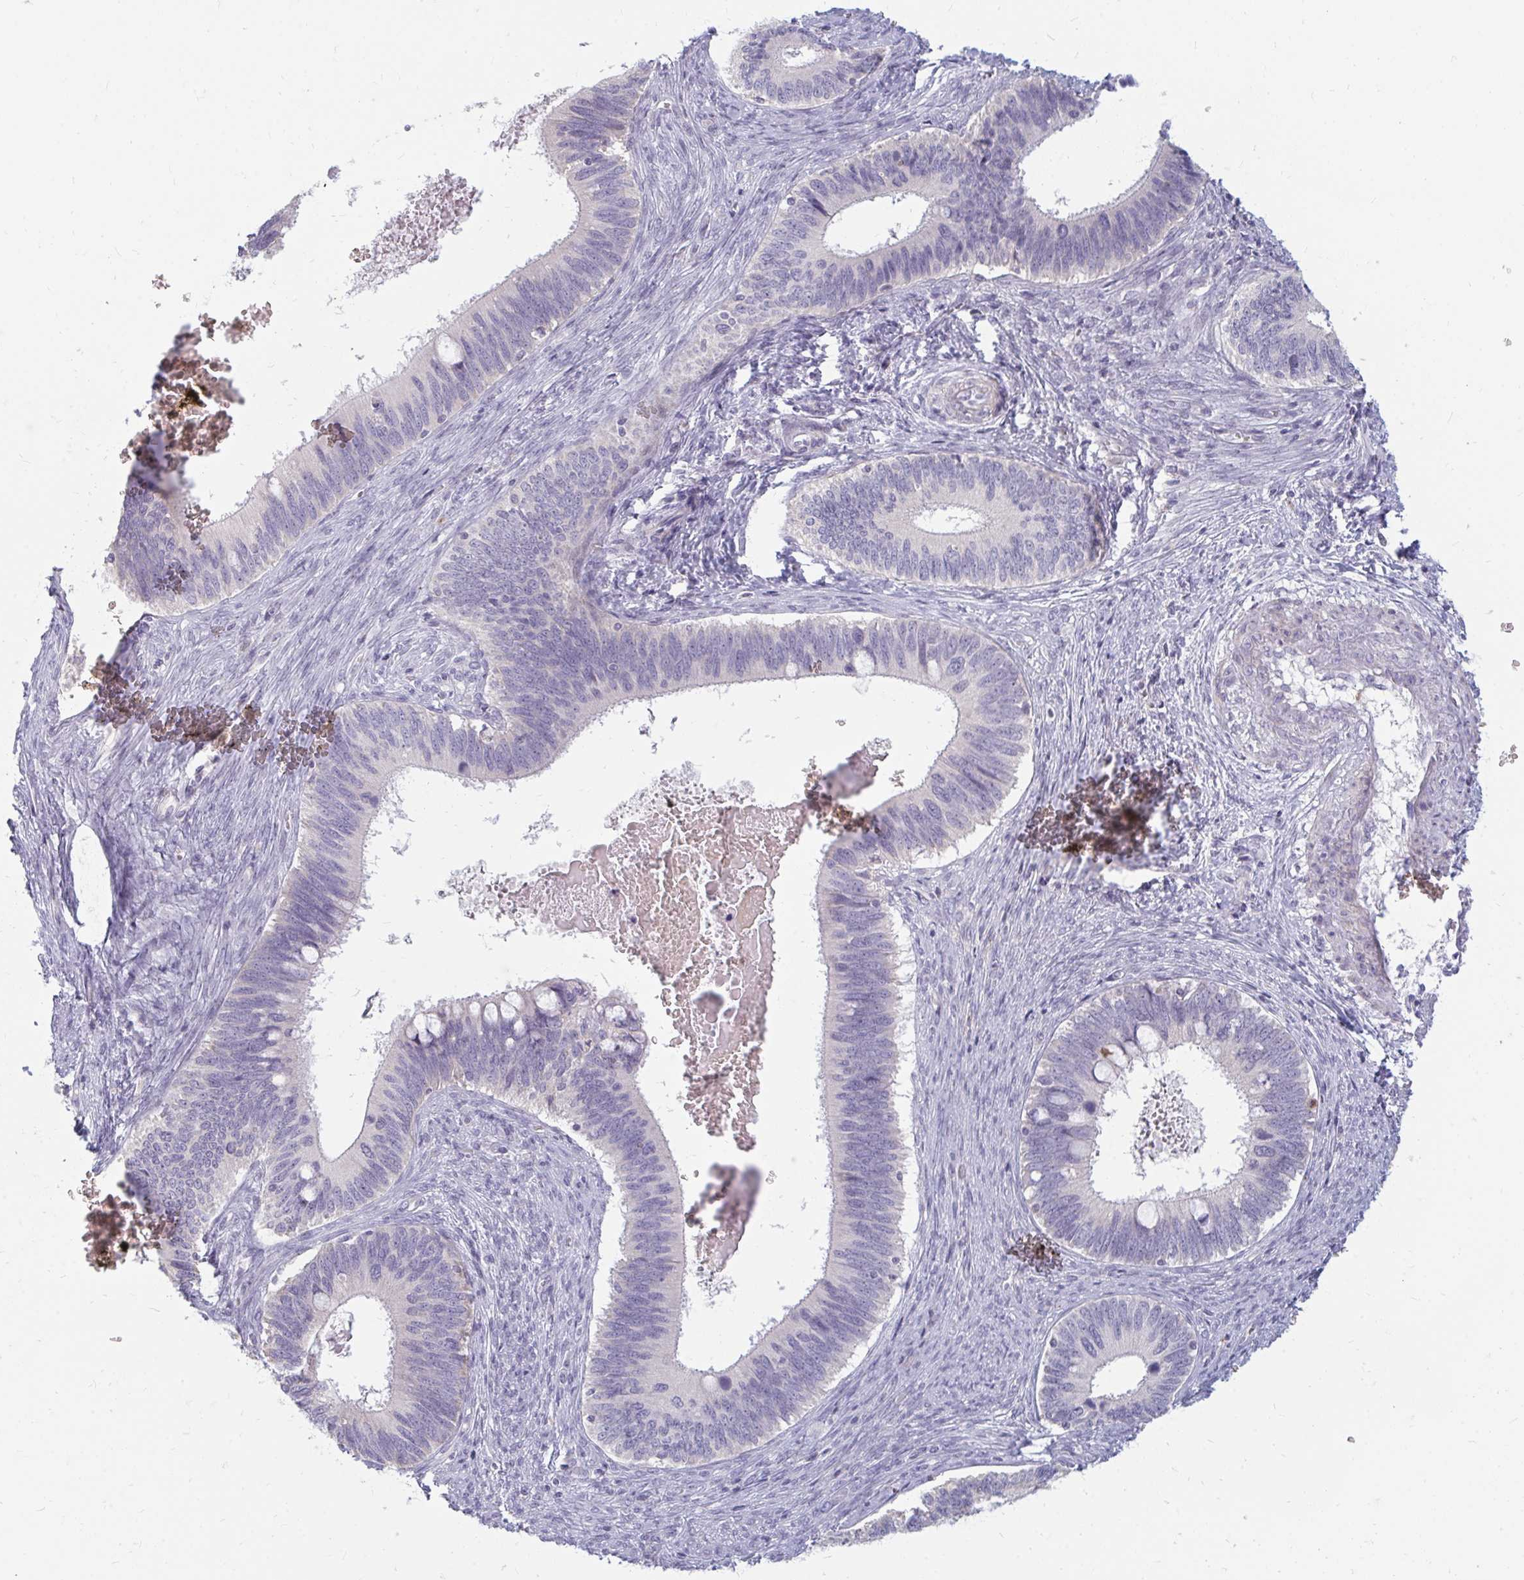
{"staining": {"intensity": "negative", "quantity": "none", "location": "none"}, "tissue": "cervical cancer", "cell_type": "Tumor cells", "image_type": "cancer", "snomed": [{"axis": "morphology", "description": "Adenocarcinoma, NOS"}, {"axis": "topography", "description": "Cervix"}], "caption": "Adenocarcinoma (cervical) was stained to show a protein in brown. There is no significant positivity in tumor cells.", "gene": "RAB33A", "patient": {"sex": "female", "age": 42}}